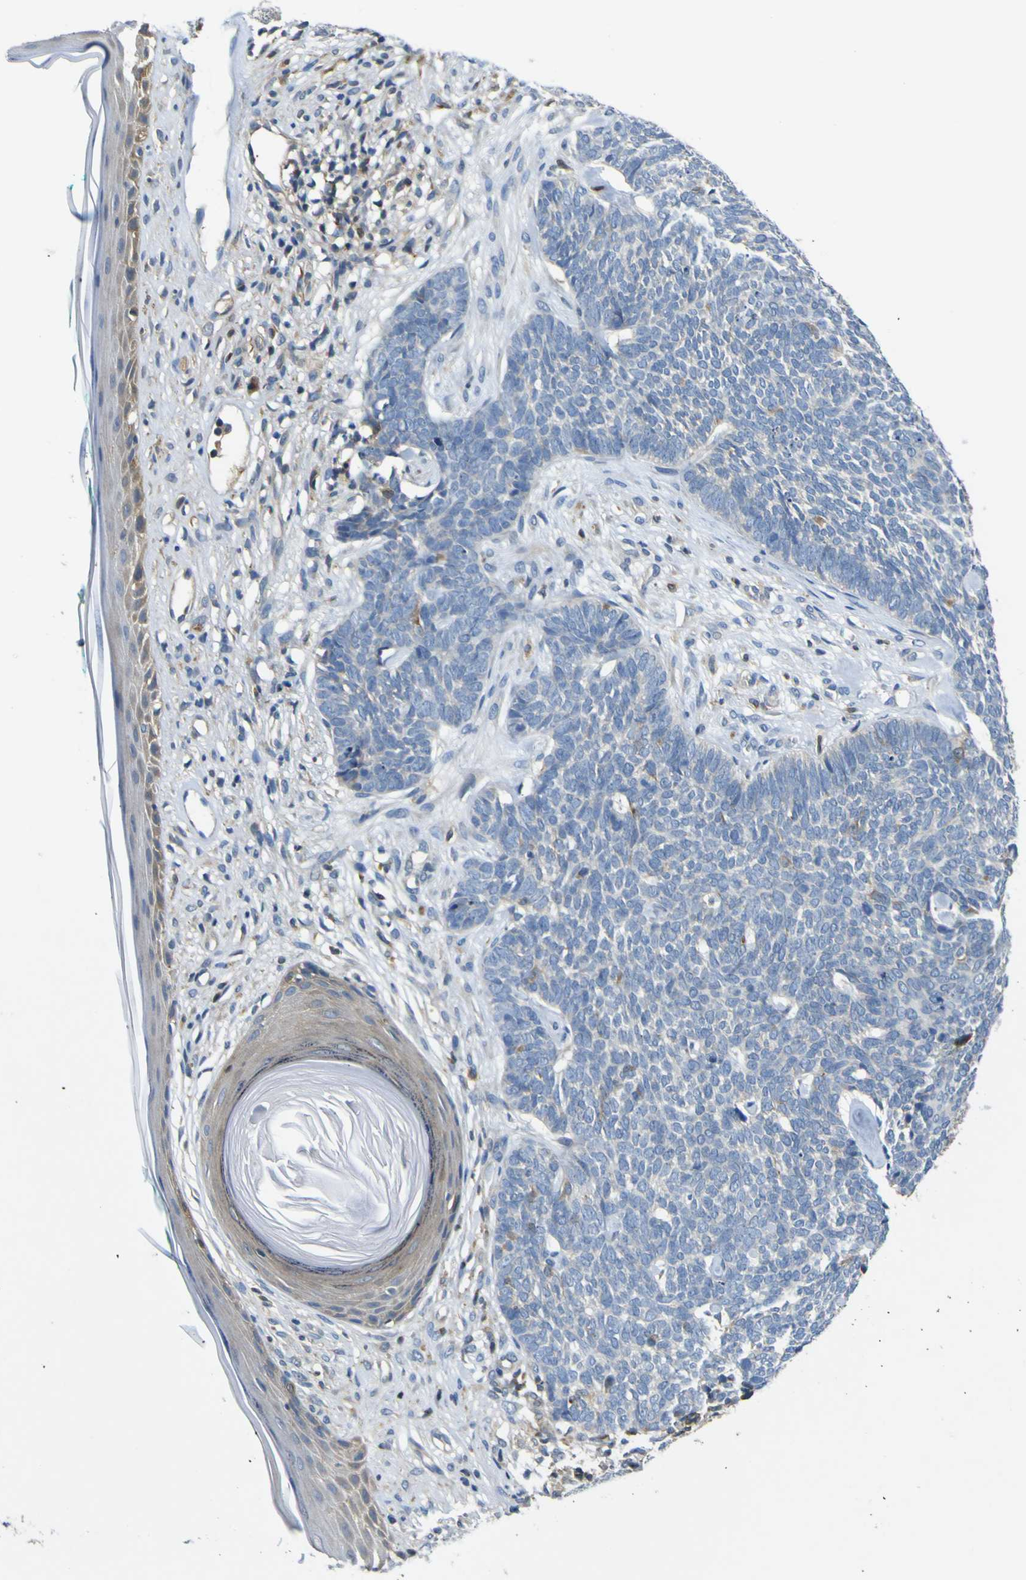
{"staining": {"intensity": "moderate", "quantity": "<25%", "location": "cytoplasmic/membranous"}, "tissue": "skin cancer", "cell_type": "Tumor cells", "image_type": "cancer", "snomed": [{"axis": "morphology", "description": "Basal cell carcinoma"}, {"axis": "topography", "description": "Skin"}], "caption": "Immunohistochemistry (IHC) histopathology image of neoplastic tissue: skin cancer stained using IHC exhibits low levels of moderate protein expression localized specifically in the cytoplasmic/membranous of tumor cells, appearing as a cytoplasmic/membranous brown color.", "gene": "EML2", "patient": {"sex": "female", "age": 84}}